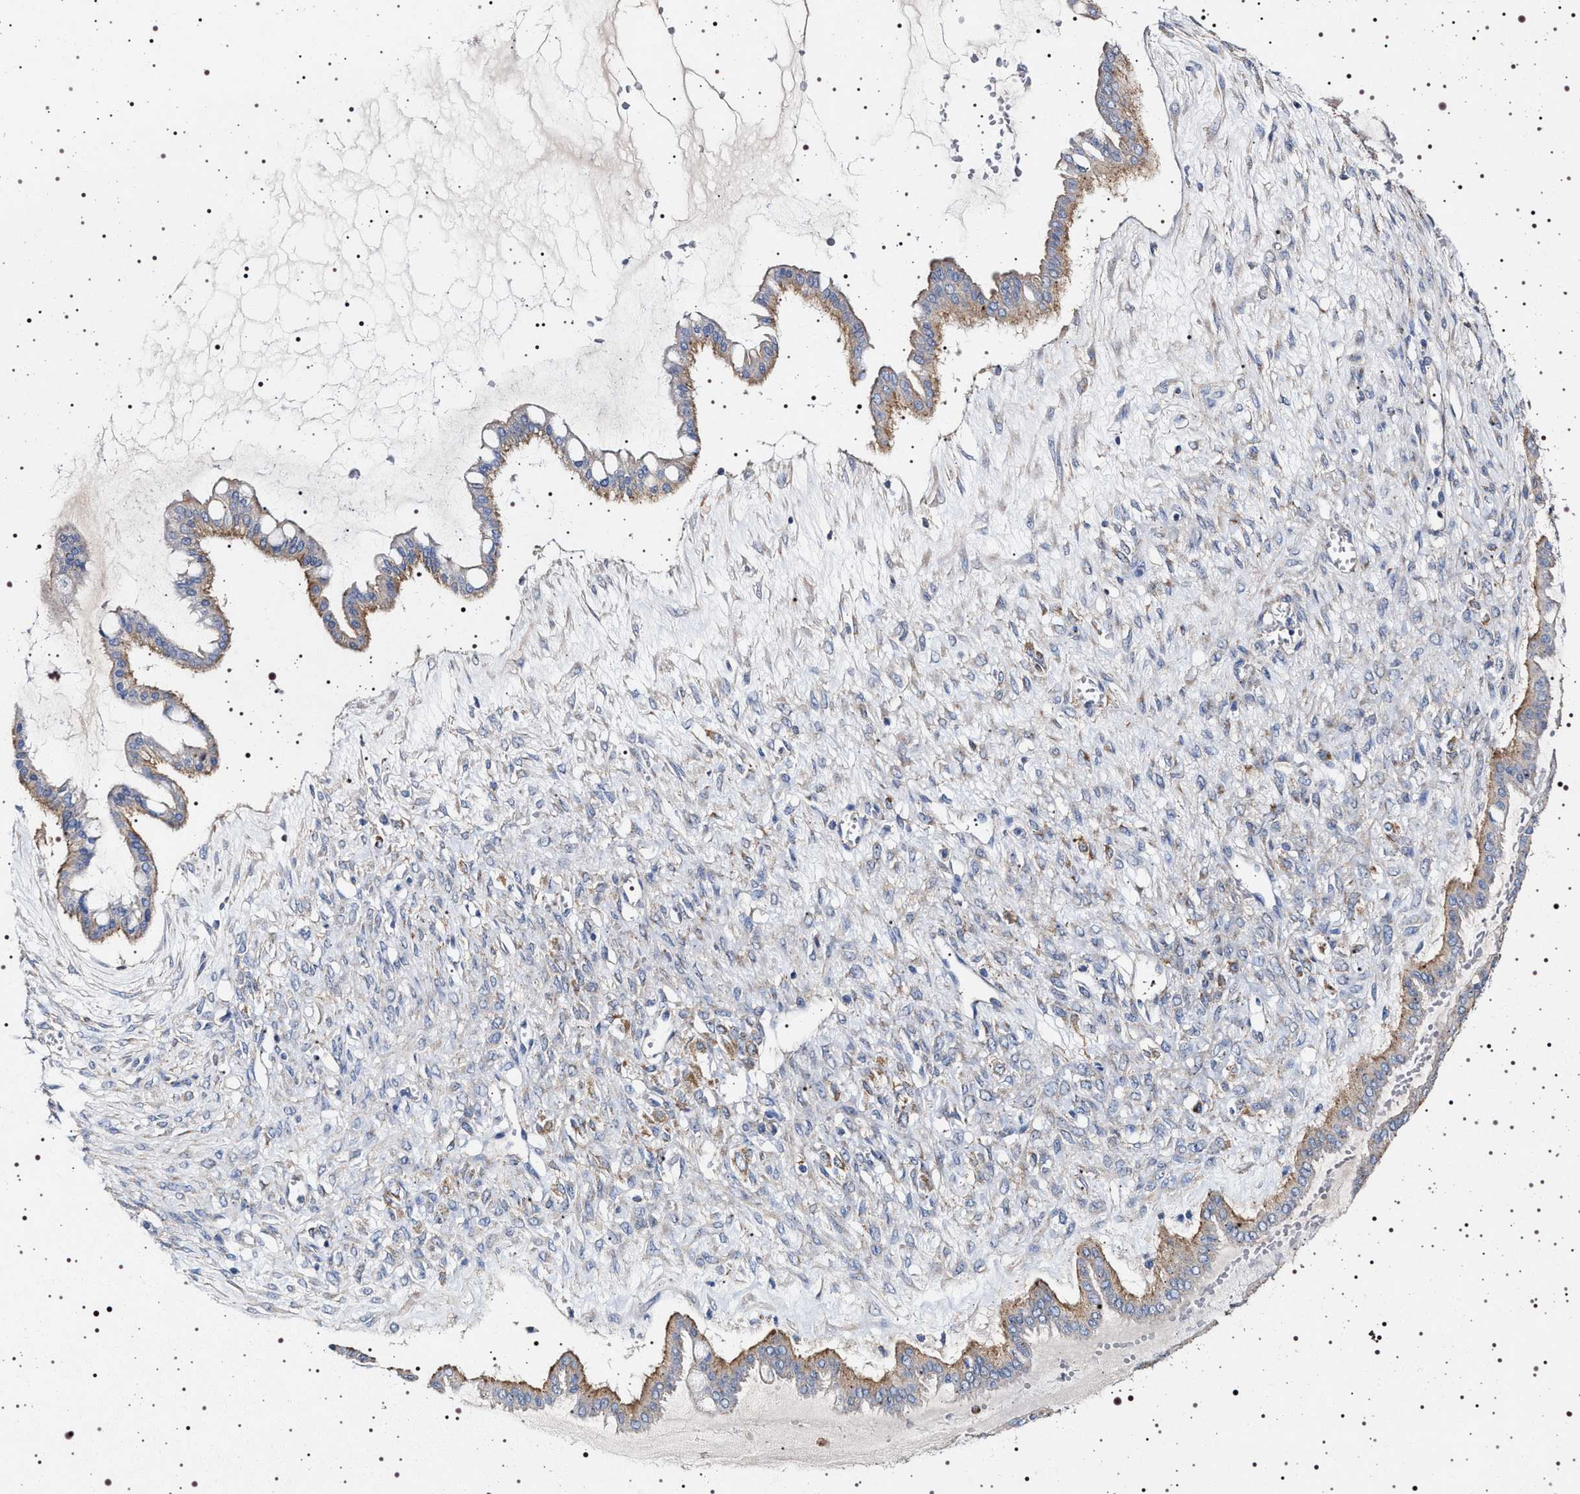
{"staining": {"intensity": "moderate", "quantity": "25%-75%", "location": "cytoplasmic/membranous"}, "tissue": "ovarian cancer", "cell_type": "Tumor cells", "image_type": "cancer", "snomed": [{"axis": "morphology", "description": "Cystadenocarcinoma, mucinous, NOS"}, {"axis": "topography", "description": "Ovary"}], "caption": "A brown stain labels moderate cytoplasmic/membranous staining of a protein in ovarian cancer tumor cells. Immunohistochemistry (ihc) stains the protein of interest in brown and the nuclei are stained blue.", "gene": "NAALADL2", "patient": {"sex": "female", "age": 73}}